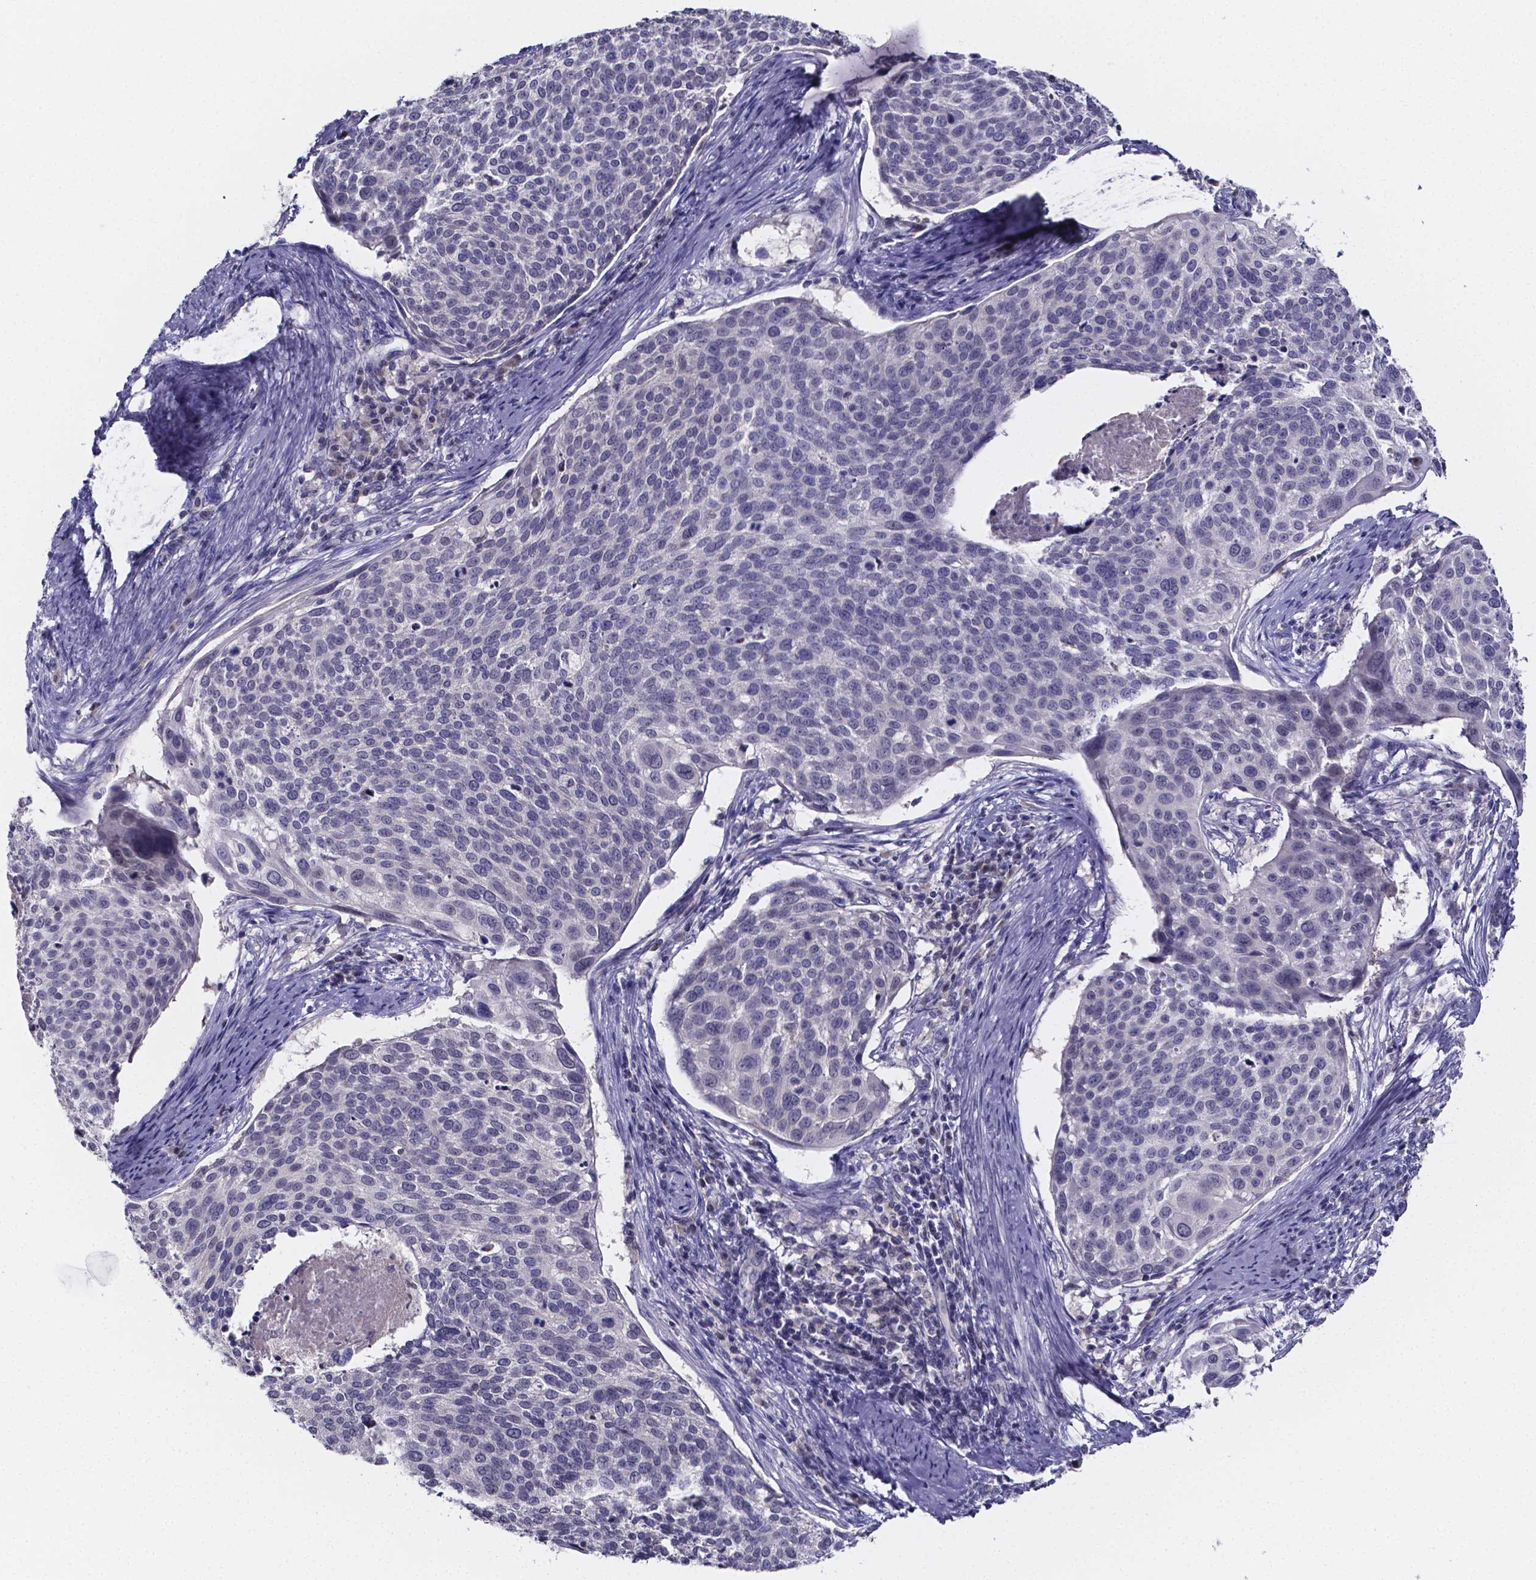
{"staining": {"intensity": "negative", "quantity": "none", "location": "none"}, "tissue": "cervical cancer", "cell_type": "Tumor cells", "image_type": "cancer", "snomed": [{"axis": "morphology", "description": "Squamous cell carcinoma, NOS"}, {"axis": "topography", "description": "Cervix"}], "caption": "Immunohistochemistry image of human cervical cancer stained for a protein (brown), which demonstrates no expression in tumor cells.", "gene": "IZUMO1", "patient": {"sex": "female", "age": 39}}